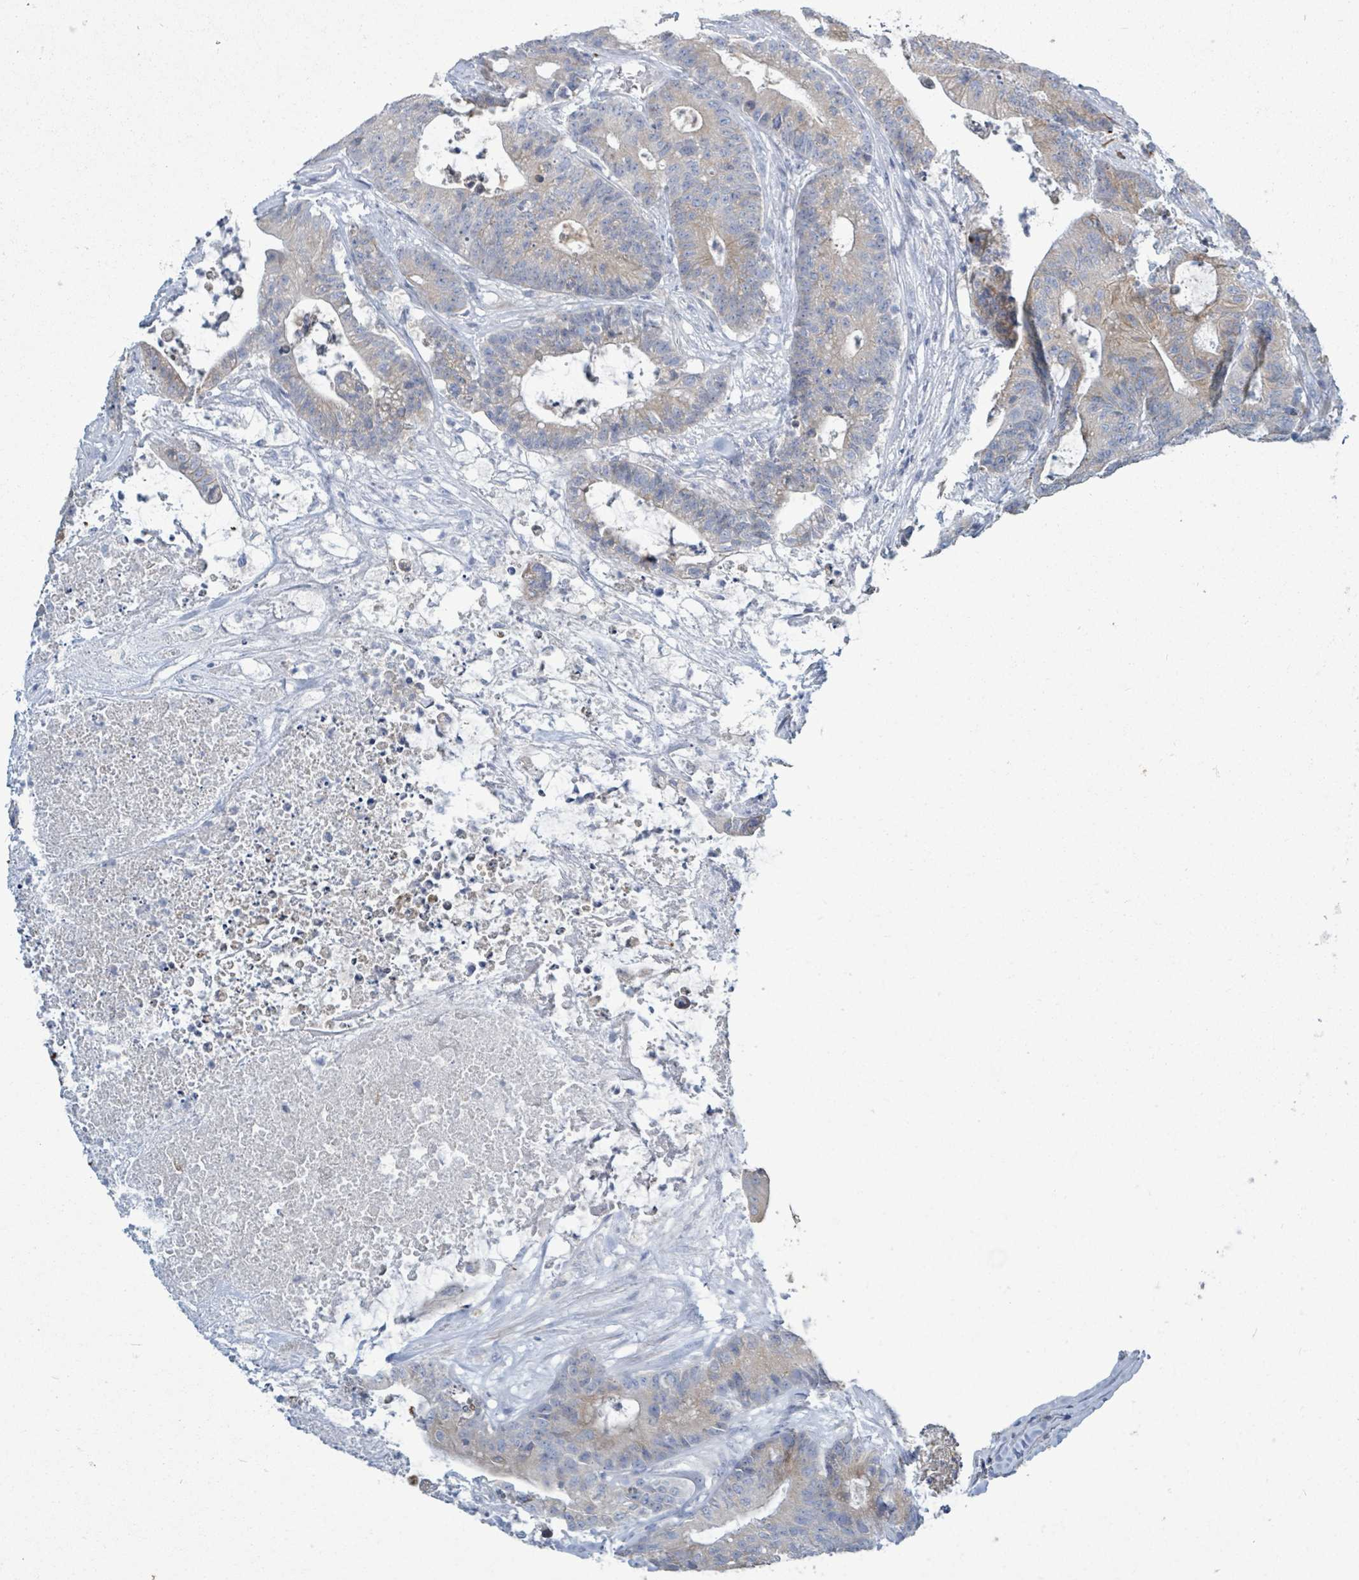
{"staining": {"intensity": "moderate", "quantity": "<25%", "location": "cytoplasmic/membranous"}, "tissue": "colorectal cancer", "cell_type": "Tumor cells", "image_type": "cancer", "snomed": [{"axis": "morphology", "description": "Adenocarcinoma, NOS"}, {"axis": "topography", "description": "Colon"}], "caption": "Brown immunohistochemical staining in colorectal cancer (adenocarcinoma) reveals moderate cytoplasmic/membranous staining in approximately <25% of tumor cells. (DAB = brown stain, brightfield microscopy at high magnification).", "gene": "SIRPB1", "patient": {"sex": "female", "age": 84}}